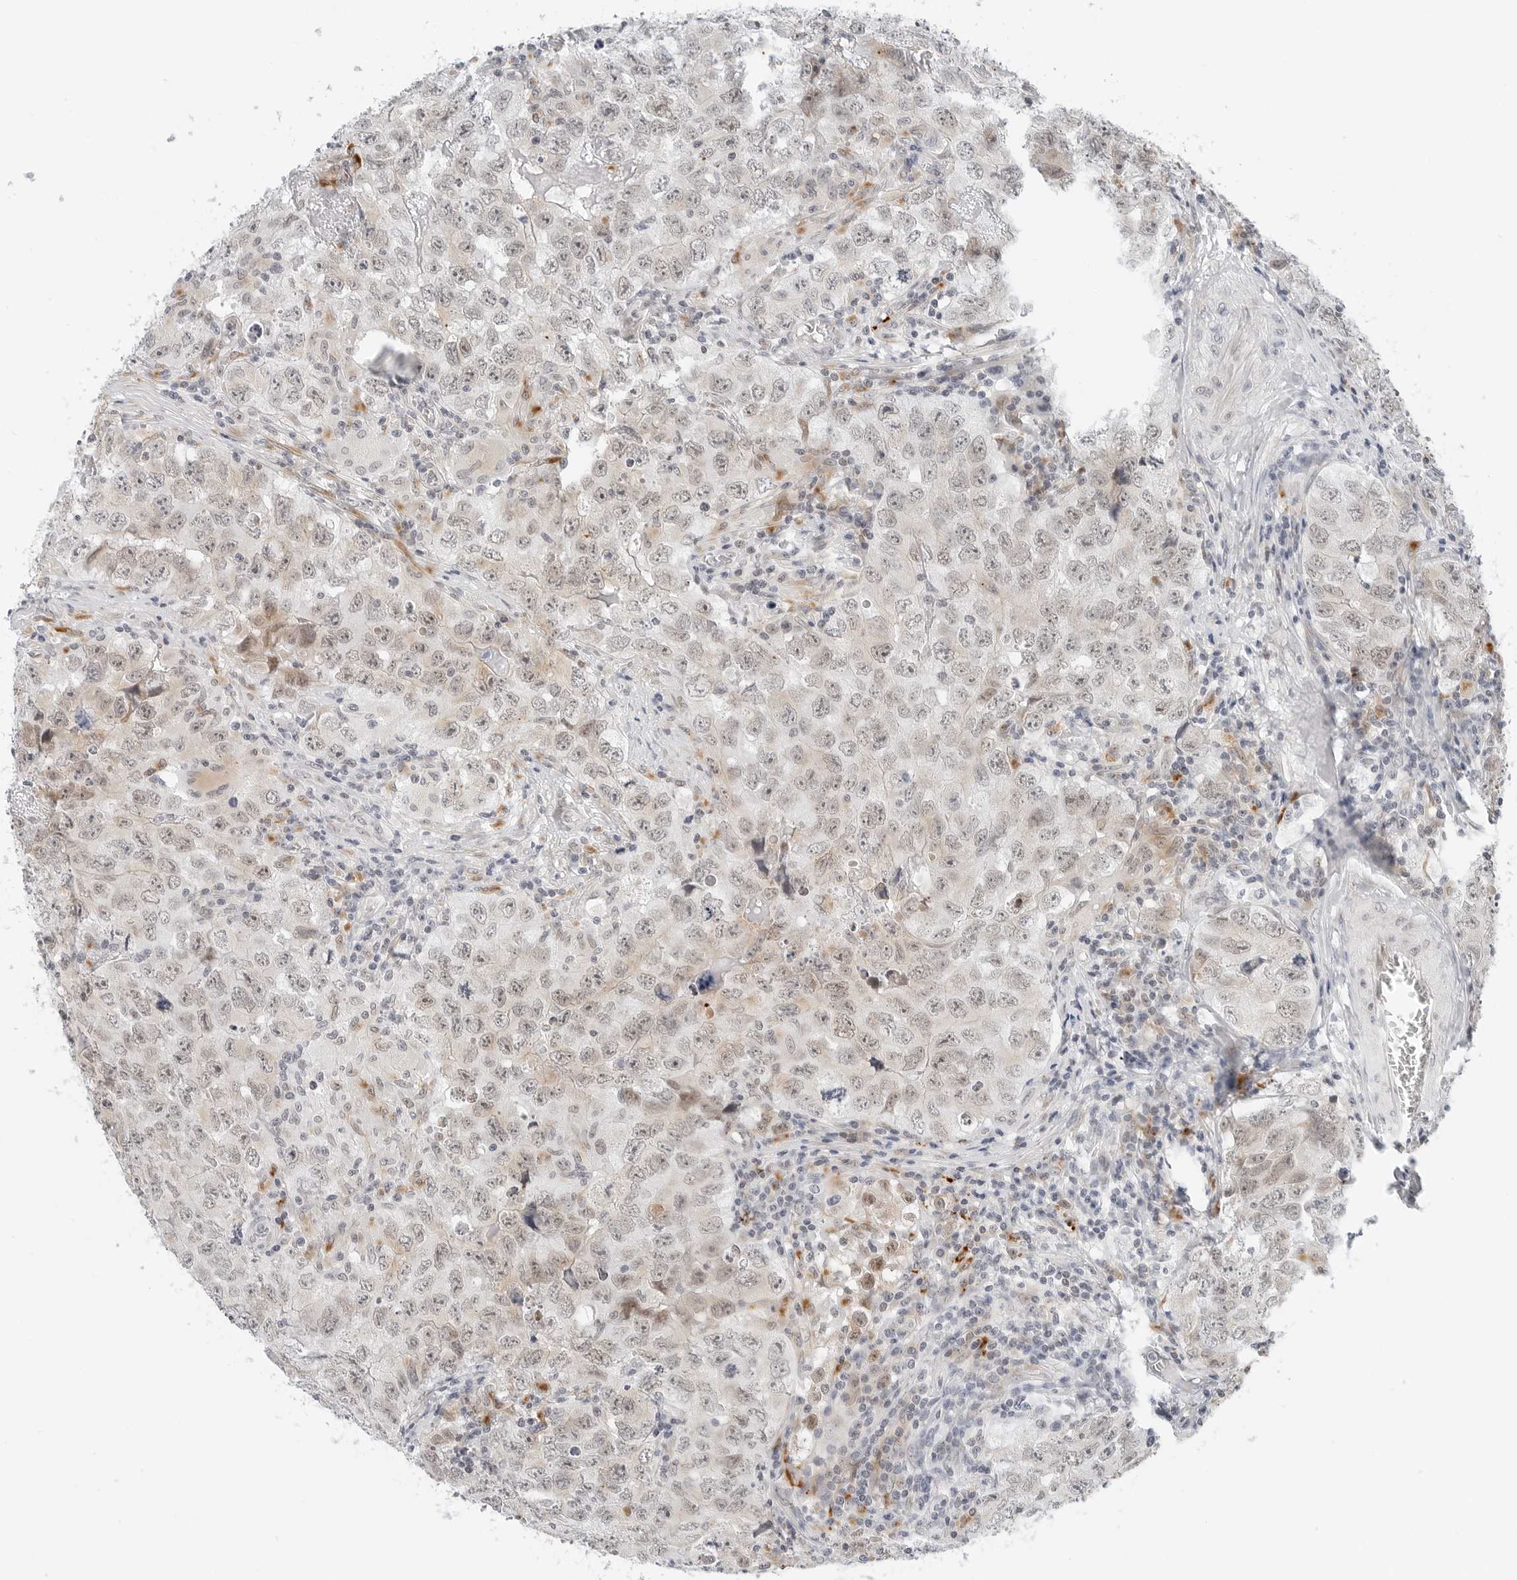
{"staining": {"intensity": "moderate", "quantity": "25%-75%", "location": "cytoplasmic/membranous,nuclear"}, "tissue": "testis cancer", "cell_type": "Tumor cells", "image_type": "cancer", "snomed": [{"axis": "morphology", "description": "Seminoma, NOS"}, {"axis": "morphology", "description": "Carcinoma, Embryonal, NOS"}, {"axis": "topography", "description": "Testis"}], "caption": "Moderate cytoplasmic/membranous and nuclear expression for a protein is appreciated in about 25%-75% of tumor cells of testis cancer using immunohistochemistry (IHC).", "gene": "TSEN2", "patient": {"sex": "male", "age": 43}}